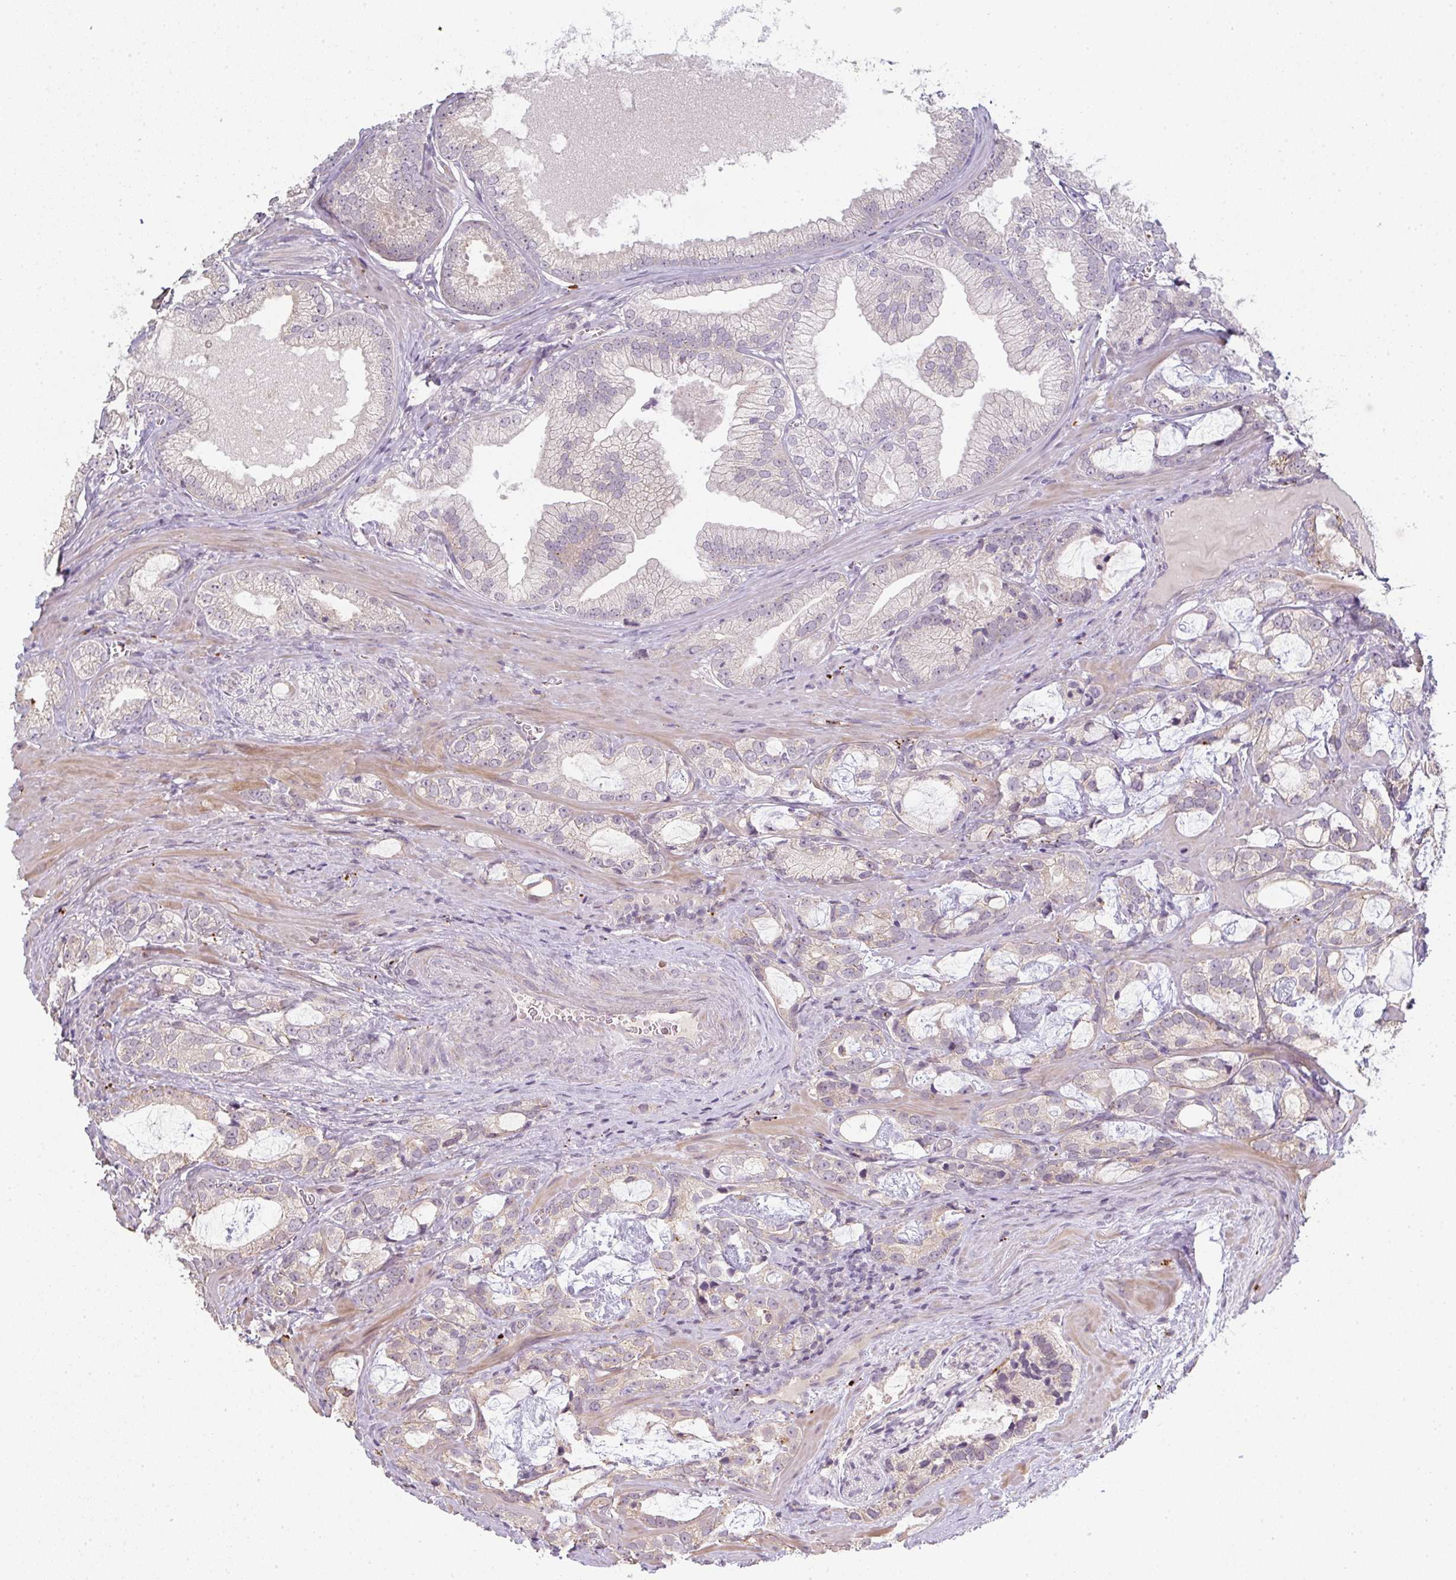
{"staining": {"intensity": "moderate", "quantity": "<25%", "location": "cytoplasmic/membranous"}, "tissue": "prostate cancer", "cell_type": "Tumor cells", "image_type": "cancer", "snomed": [{"axis": "morphology", "description": "Adenocarcinoma, Medium grade"}, {"axis": "topography", "description": "Prostate"}], "caption": "Moderate cytoplasmic/membranous expression is appreciated in approximately <25% of tumor cells in adenocarcinoma (medium-grade) (prostate).", "gene": "TMEM237", "patient": {"sex": "male", "age": 57}}